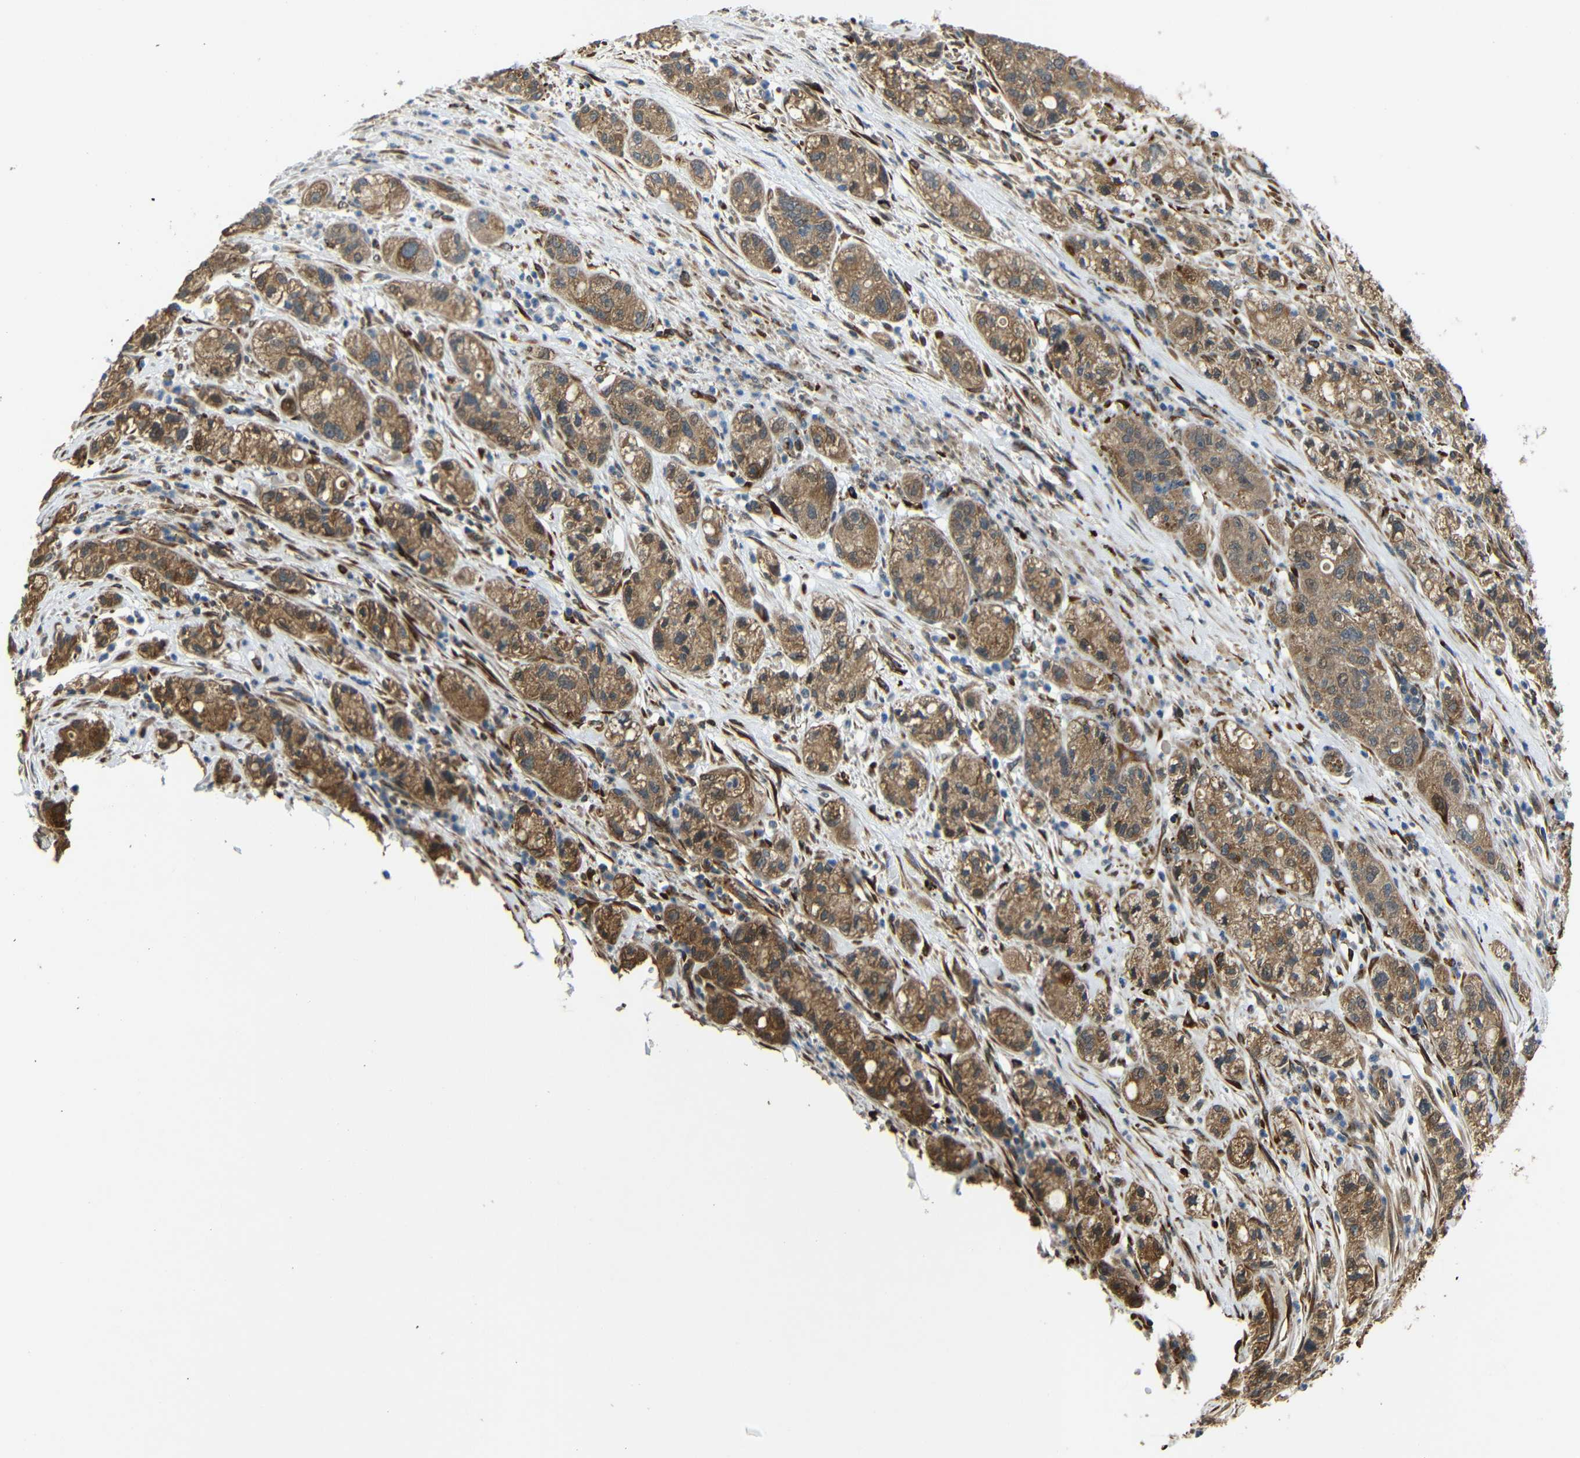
{"staining": {"intensity": "moderate", "quantity": ">75%", "location": "cytoplasmic/membranous"}, "tissue": "pancreatic cancer", "cell_type": "Tumor cells", "image_type": "cancer", "snomed": [{"axis": "morphology", "description": "Adenocarcinoma, NOS"}, {"axis": "topography", "description": "Pancreas"}], "caption": "DAB (3,3'-diaminobenzidine) immunohistochemical staining of human pancreatic cancer displays moderate cytoplasmic/membranous protein expression in about >75% of tumor cells. (DAB IHC, brown staining for protein, blue staining for nuclei).", "gene": "ATP7A", "patient": {"sex": "female", "age": 78}}